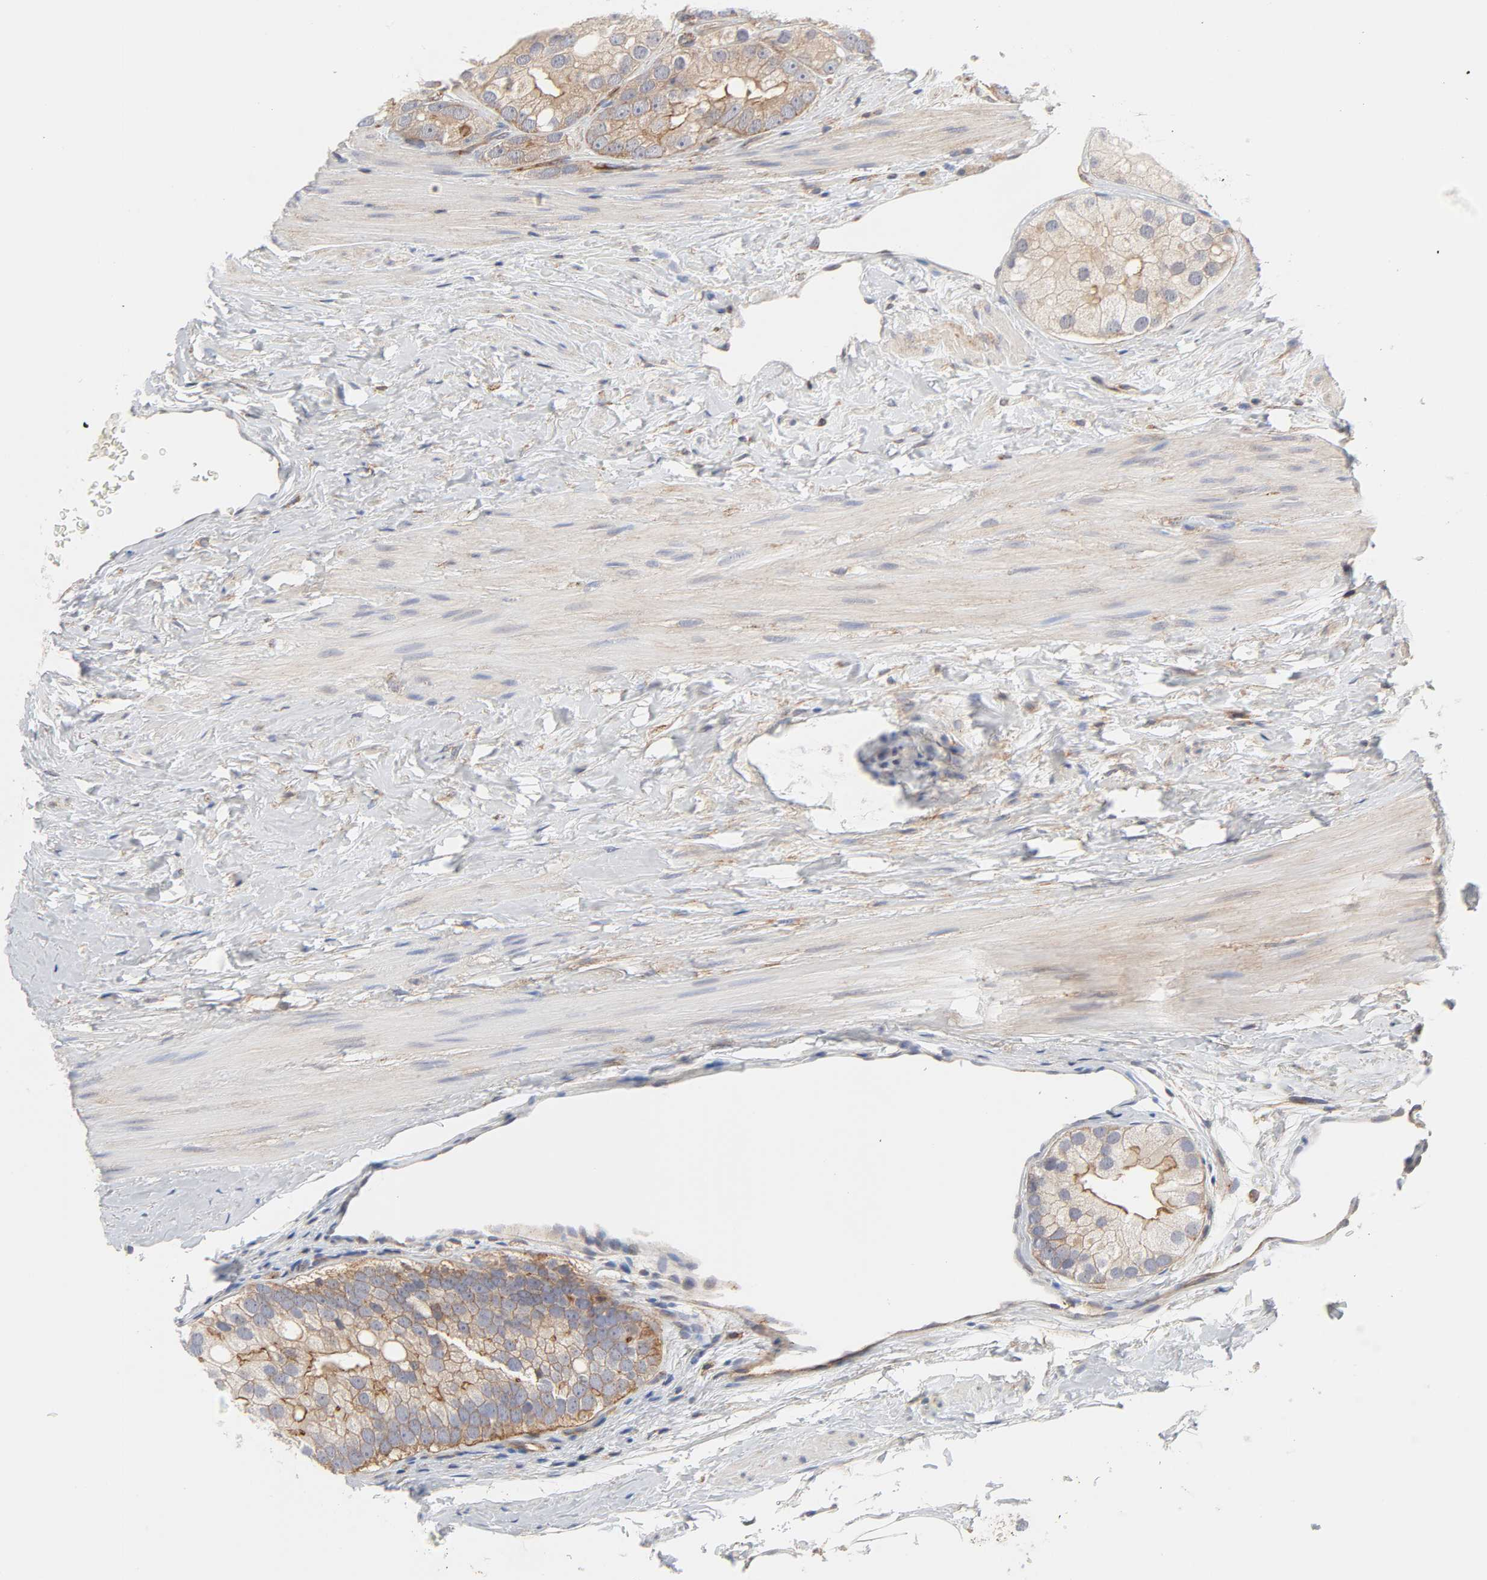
{"staining": {"intensity": "moderate", "quantity": "25%-75%", "location": "cytoplasmic/membranous"}, "tissue": "prostate cancer", "cell_type": "Tumor cells", "image_type": "cancer", "snomed": [{"axis": "morphology", "description": "Adenocarcinoma, Low grade"}, {"axis": "topography", "description": "Prostate"}], "caption": "There is medium levels of moderate cytoplasmic/membranous positivity in tumor cells of prostate adenocarcinoma (low-grade), as demonstrated by immunohistochemical staining (brown color).", "gene": "AP2A1", "patient": {"sex": "male", "age": 69}}